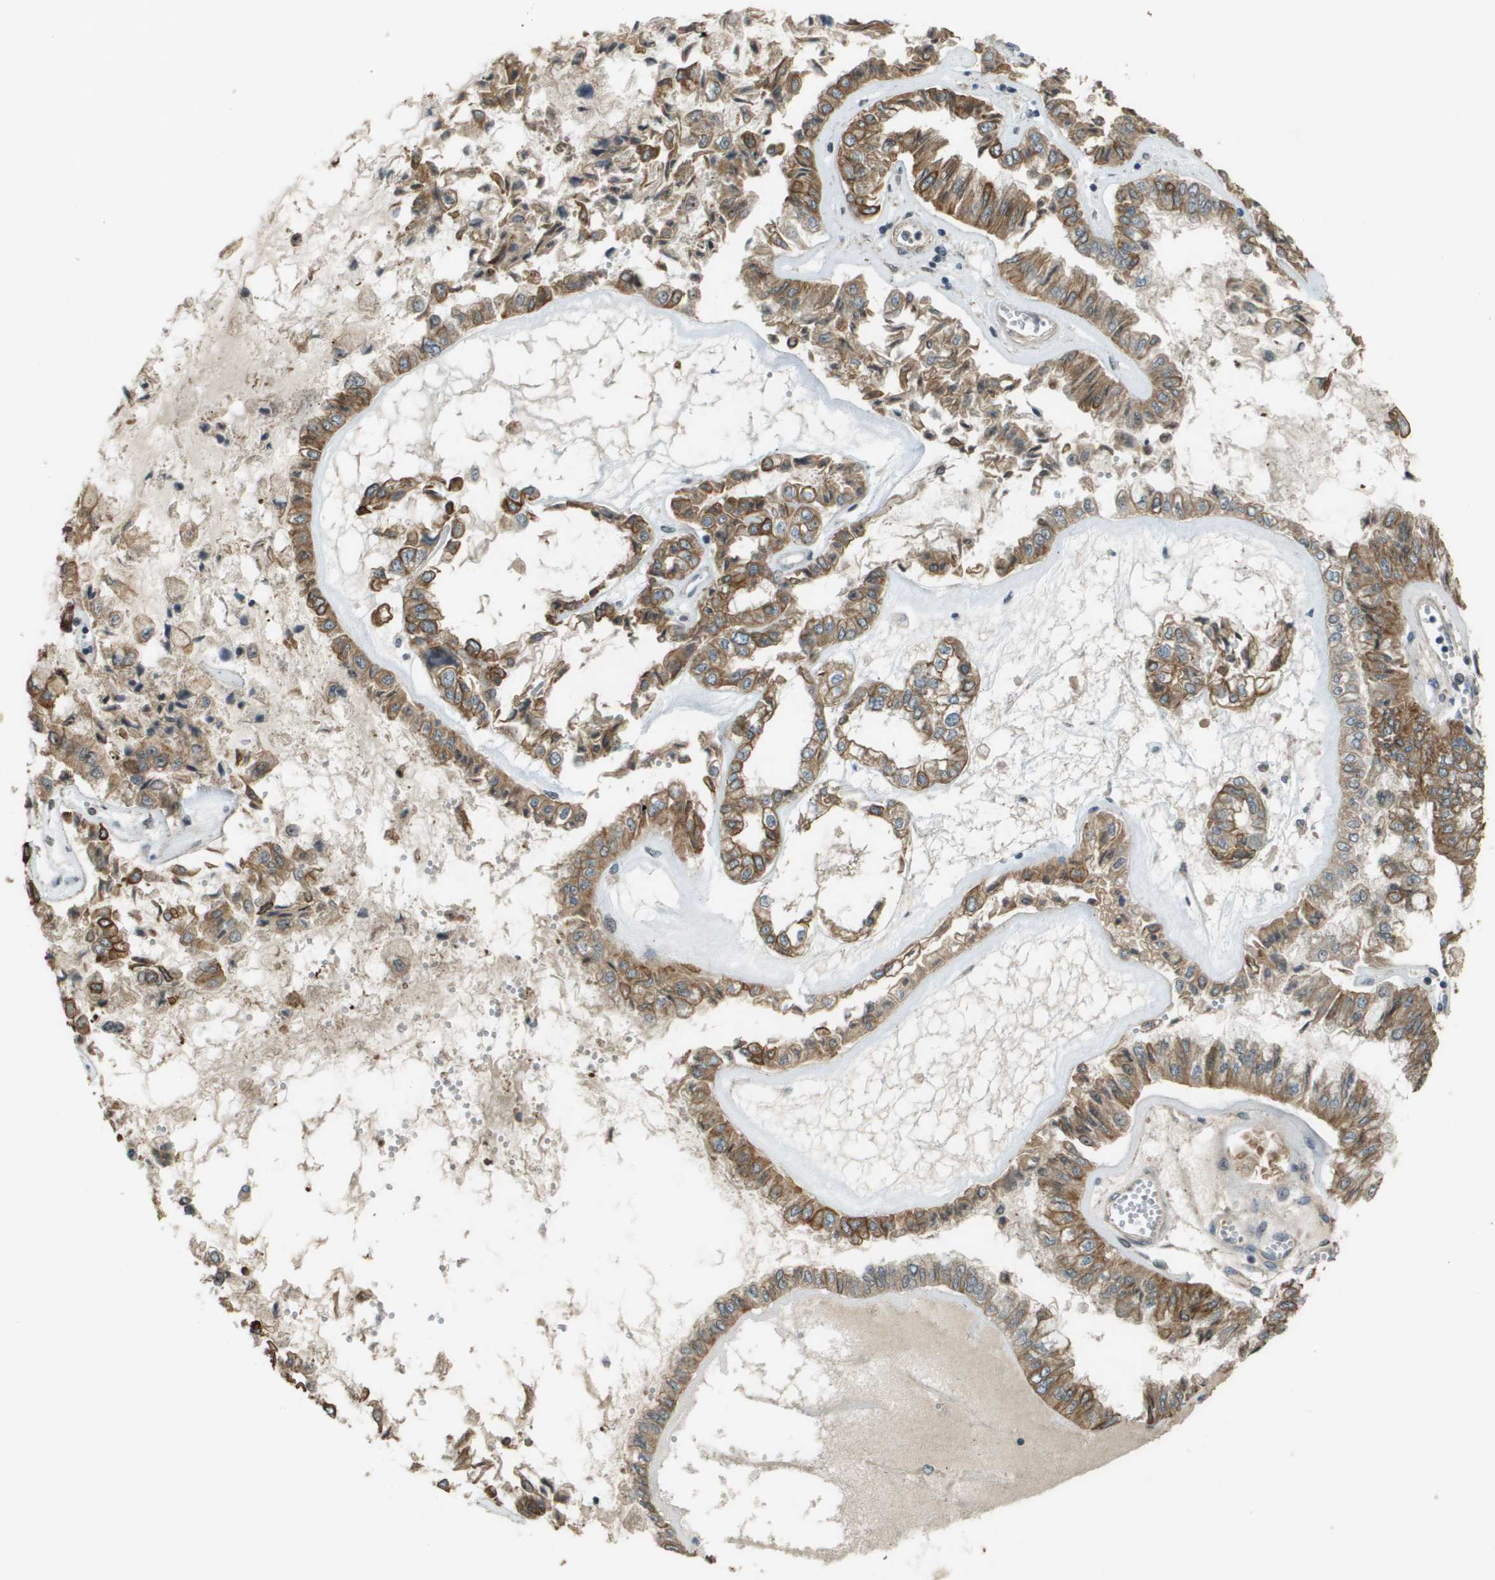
{"staining": {"intensity": "moderate", "quantity": ">75%", "location": "cytoplasmic/membranous"}, "tissue": "liver cancer", "cell_type": "Tumor cells", "image_type": "cancer", "snomed": [{"axis": "morphology", "description": "Cholangiocarcinoma"}, {"axis": "topography", "description": "Liver"}], "caption": "Liver cancer (cholangiocarcinoma) was stained to show a protein in brown. There is medium levels of moderate cytoplasmic/membranous positivity in approximately >75% of tumor cells.", "gene": "CDKN2C", "patient": {"sex": "female", "age": 79}}